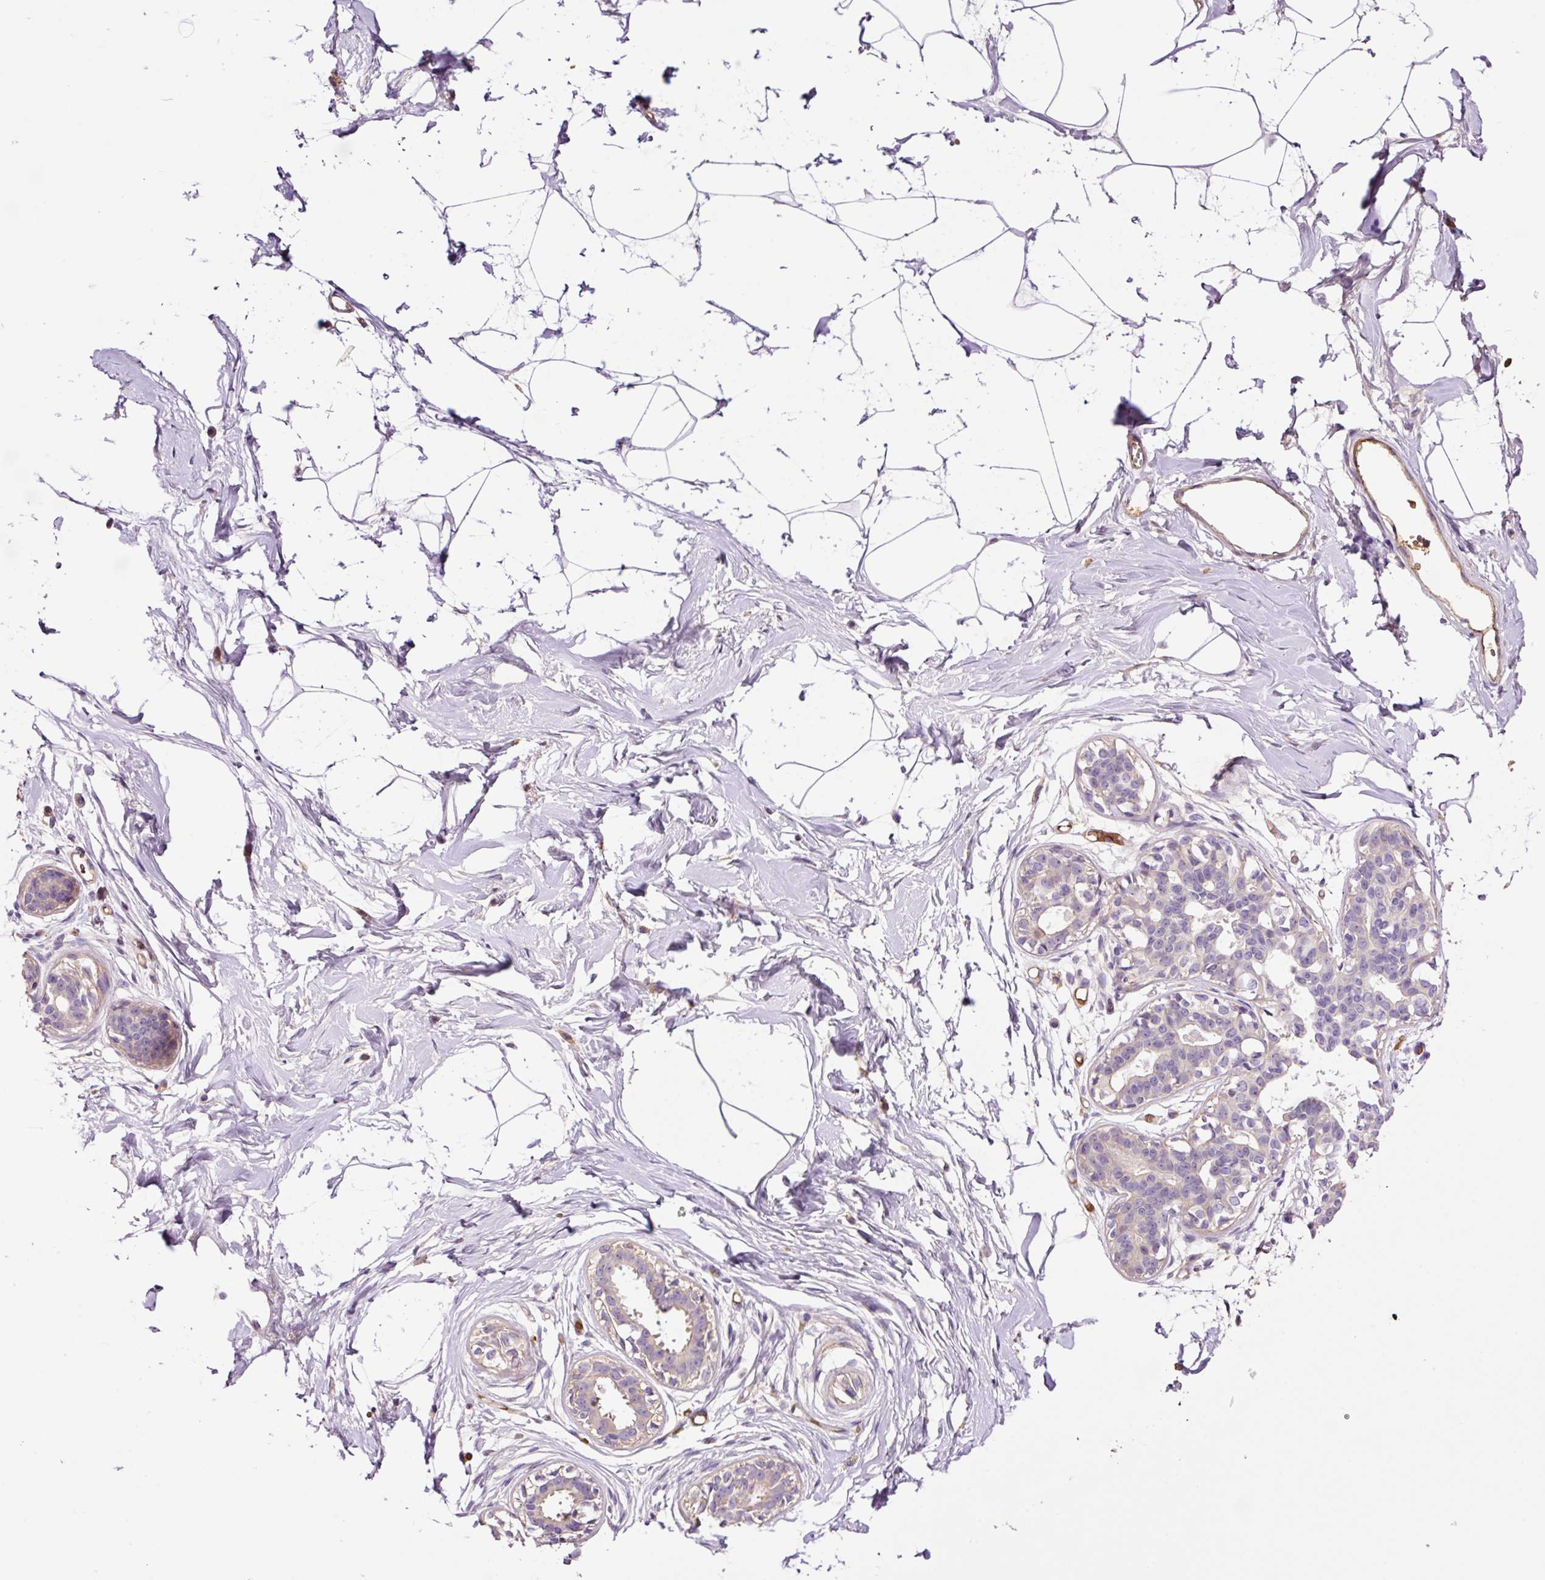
{"staining": {"intensity": "negative", "quantity": "none", "location": "none"}, "tissue": "breast", "cell_type": "Adipocytes", "image_type": "normal", "snomed": [{"axis": "morphology", "description": "Normal tissue, NOS"}, {"axis": "topography", "description": "Breast"}], "caption": "Histopathology image shows no significant protein expression in adipocytes of normal breast. (Brightfield microscopy of DAB (3,3'-diaminobenzidine) immunohistochemistry at high magnification).", "gene": "TMEM235", "patient": {"sex": "female", "age": 45}}